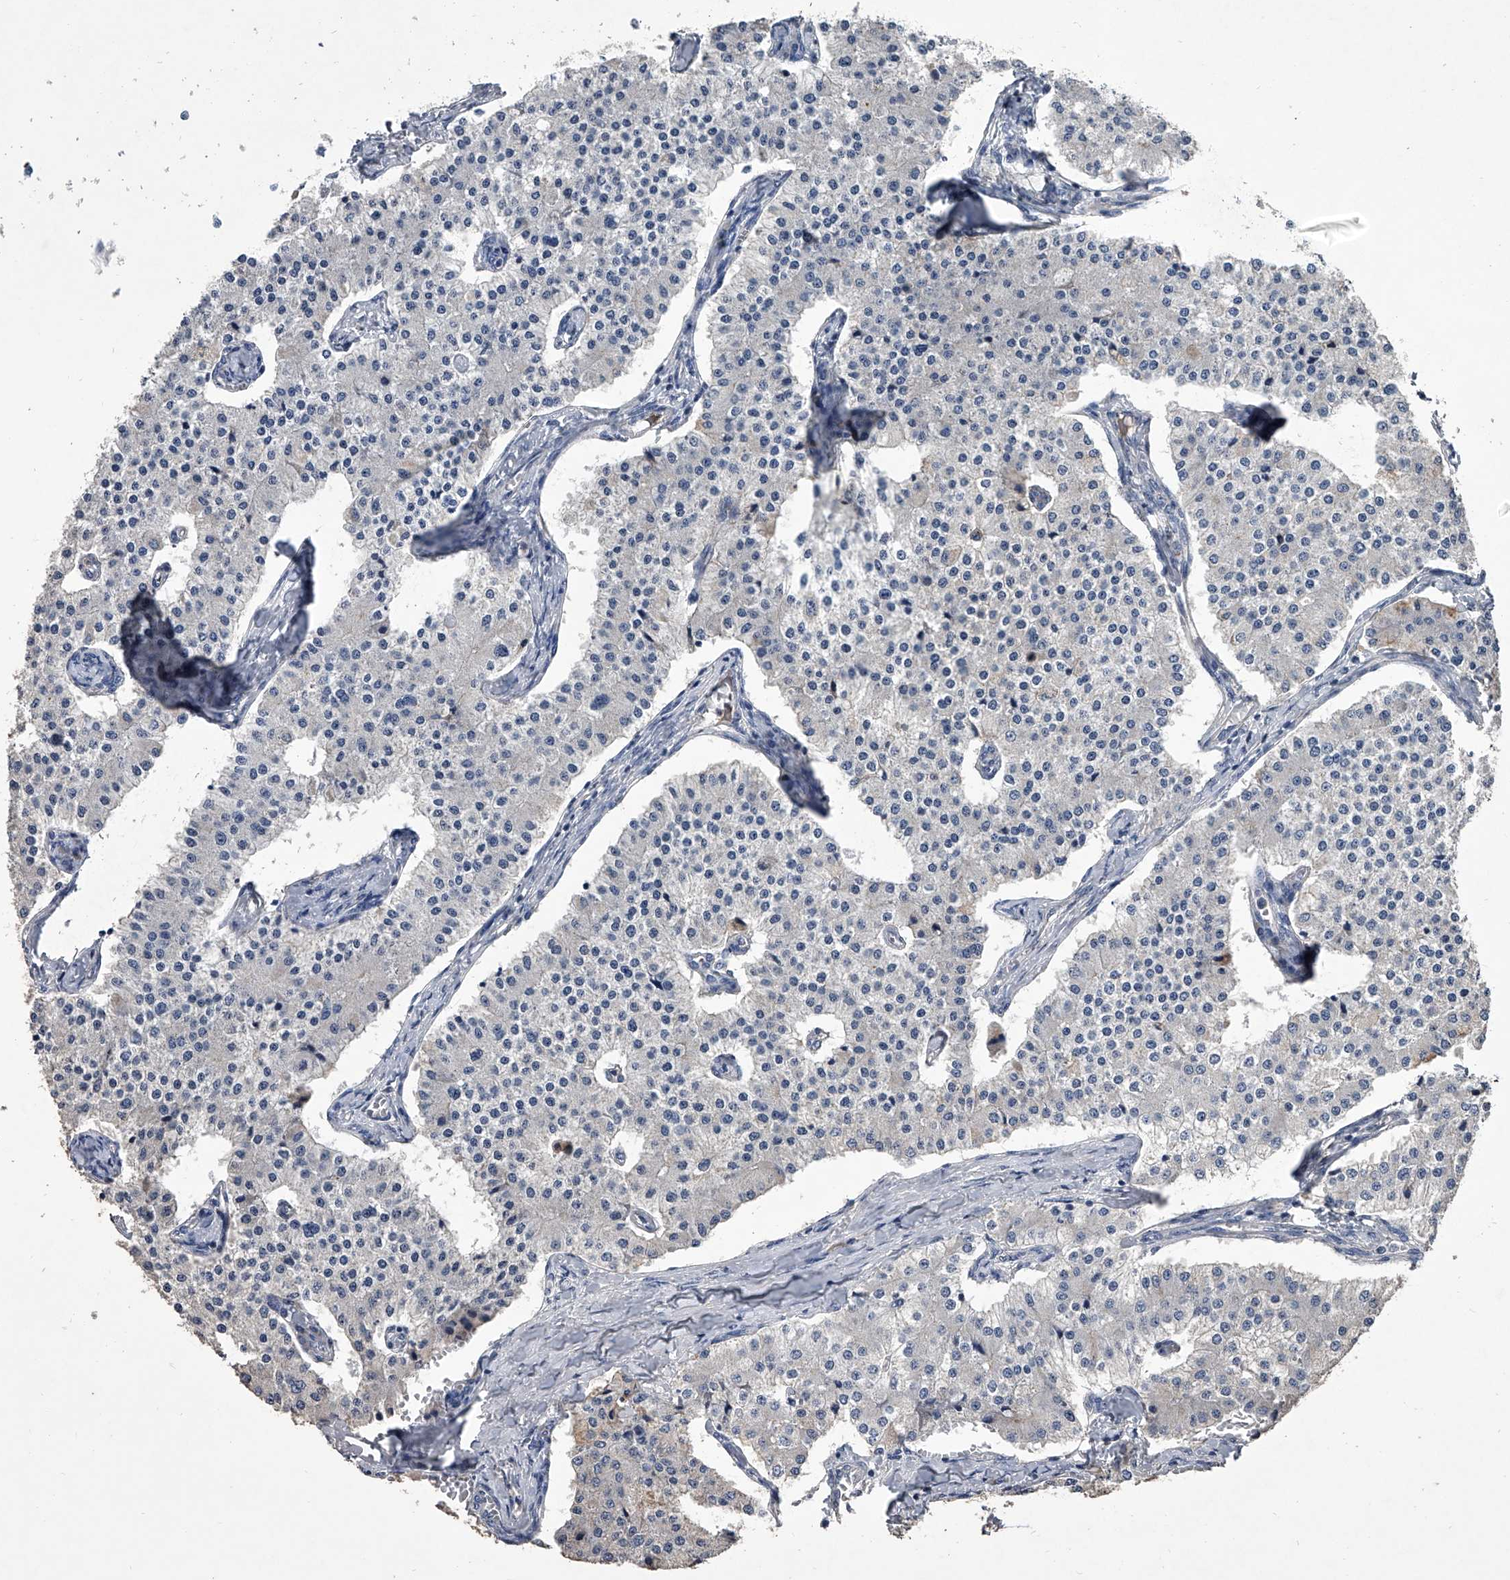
{"staining": {"intensity": "negative", "quantity": "none", "location": "none"}, "tissue": "carcinoid", "cell_type": "Tumor cells", "image_type": "cancer", "snomed": [{"axis": "morphology", "description": "Carcinoid, malignant, NOS"}, {"axis": "topography", "description": "Colon"}], "caption": "This is an immunohistochemistry photomicrograph of carcinoid. There is no positivity in tumor cells.", "gene": "NRP1", "patient": {"sex": "female", "age": 52}}